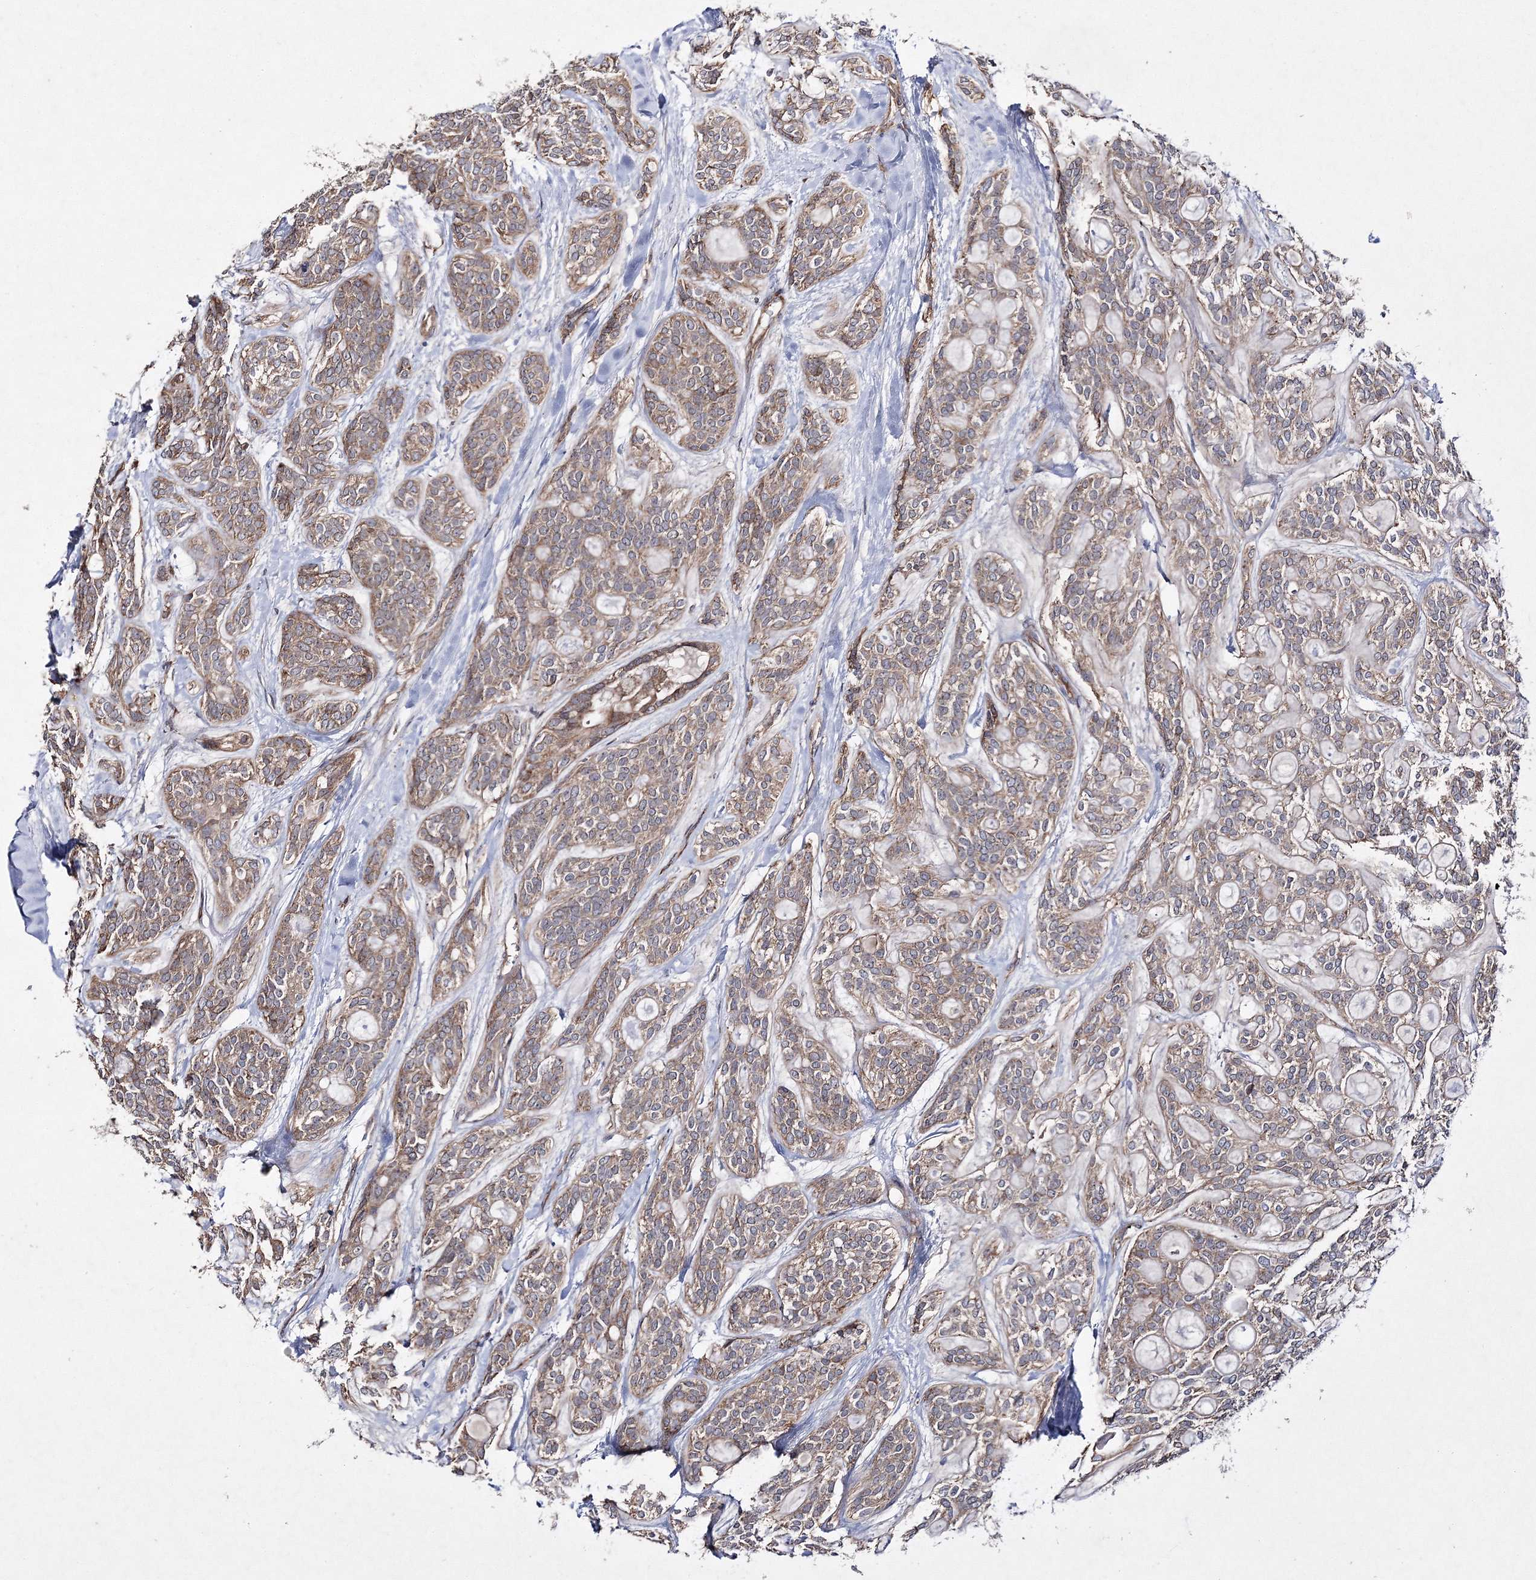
{"staining": {"intensity": "weak", "quantity": ">75%", "location": "cytoplasmic/membranous"}, "tissue": "head and neck cancer", "cell_type": "Tumor cells", "image_type": "cancer", "snomed": [{"axis": "morphology", "description": "Adenocarcinoma, NOS"}, {"axis": "topography", "description": "Head-Neck"}], "caption": "Head and neck adenocarcinoma stained for a protein exhibits weak cytoplasmic/membranous positivity in tumor cells. Using DAB (brown) and hematoxylin (blue) stains, captured at high magnification using brightfield microscopy.", "gene": "DNAJC13", "patient": {"sex": "male", "age": 66}}